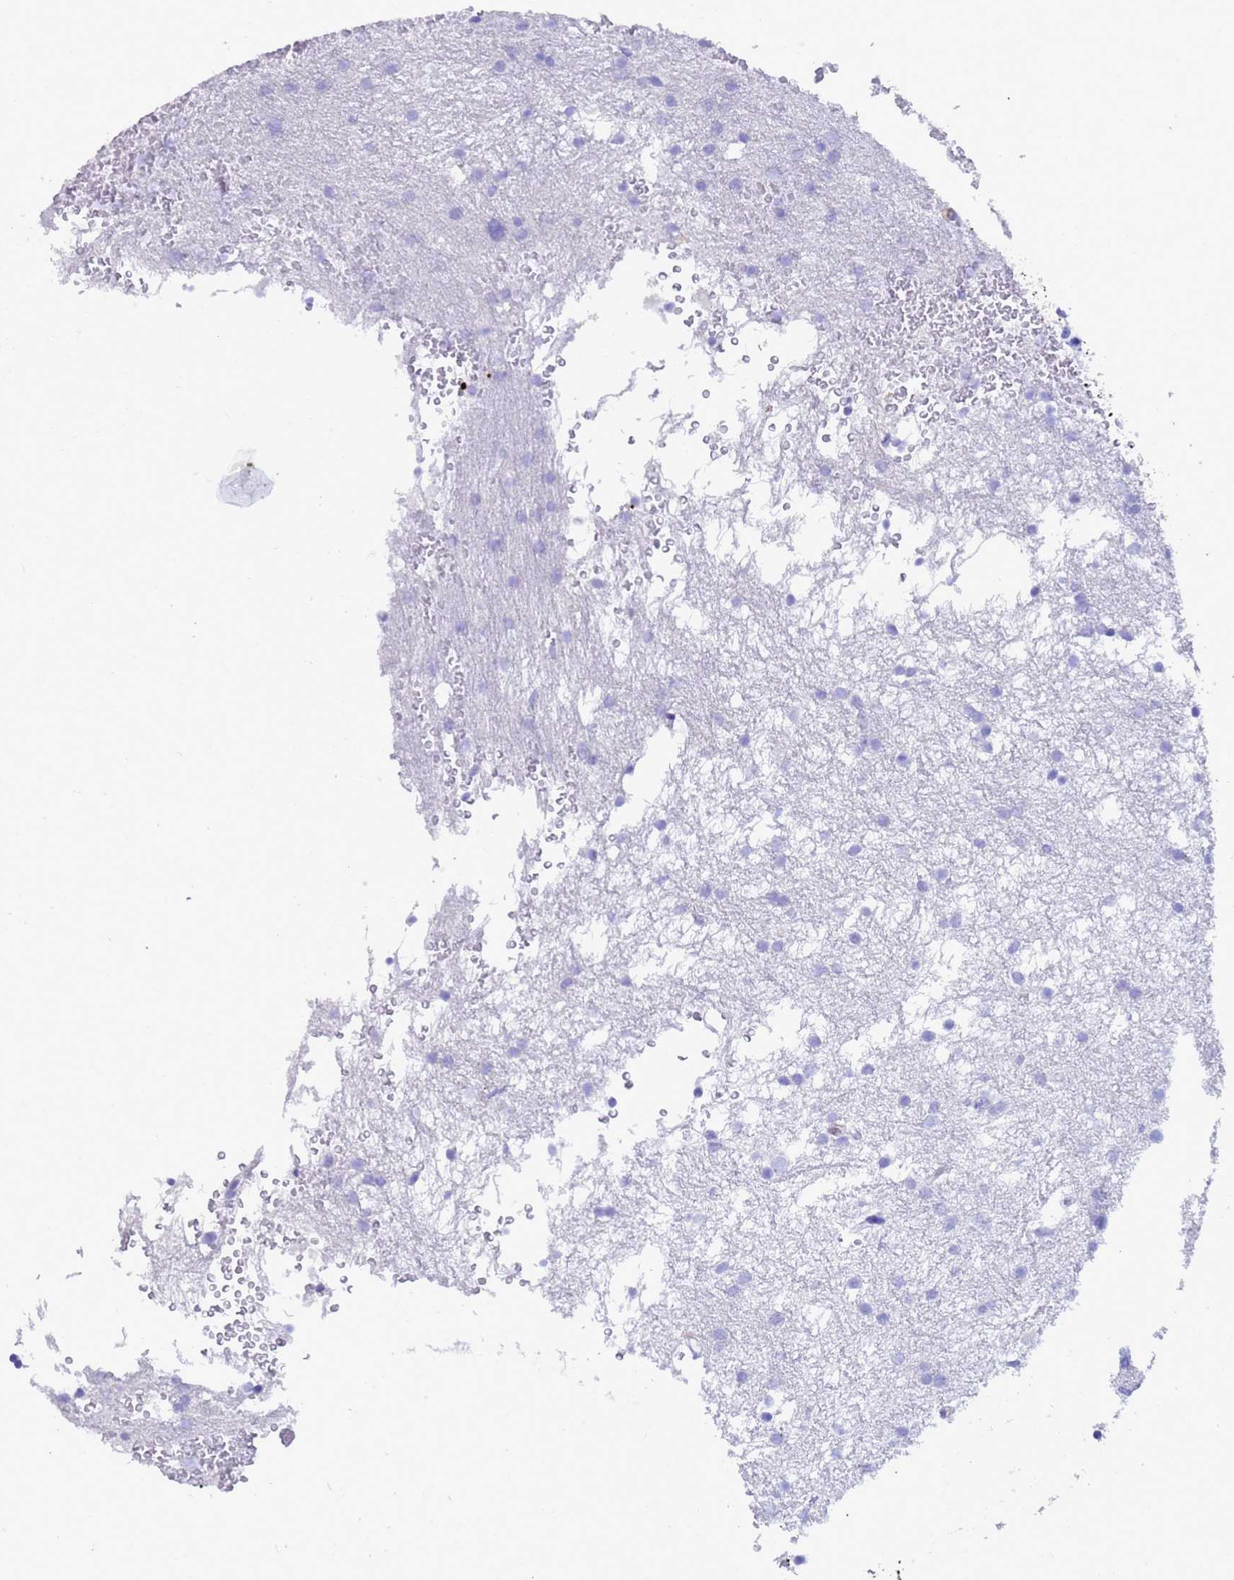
{"staining": {"intensity": "negative", "quantity": "none", "location": "none"}, "tissue": "glioma", "cell_type": "Tumor cells", "image_type": "cancer", "snomed": [{"axis": "morphology", "description": "Glioma, malignant, High grade"}, {"axis": "topography", "description": "Cerebral cortex"}], "caption": "High power microscopy histopathology image of an immunohistochemistry micrograph of glioma, revealing no significant positivity in tumor cells. Nuclei are stained in blue.", "gene": "AKR1C2", "patient": {"sex": "female", "age": 36}}